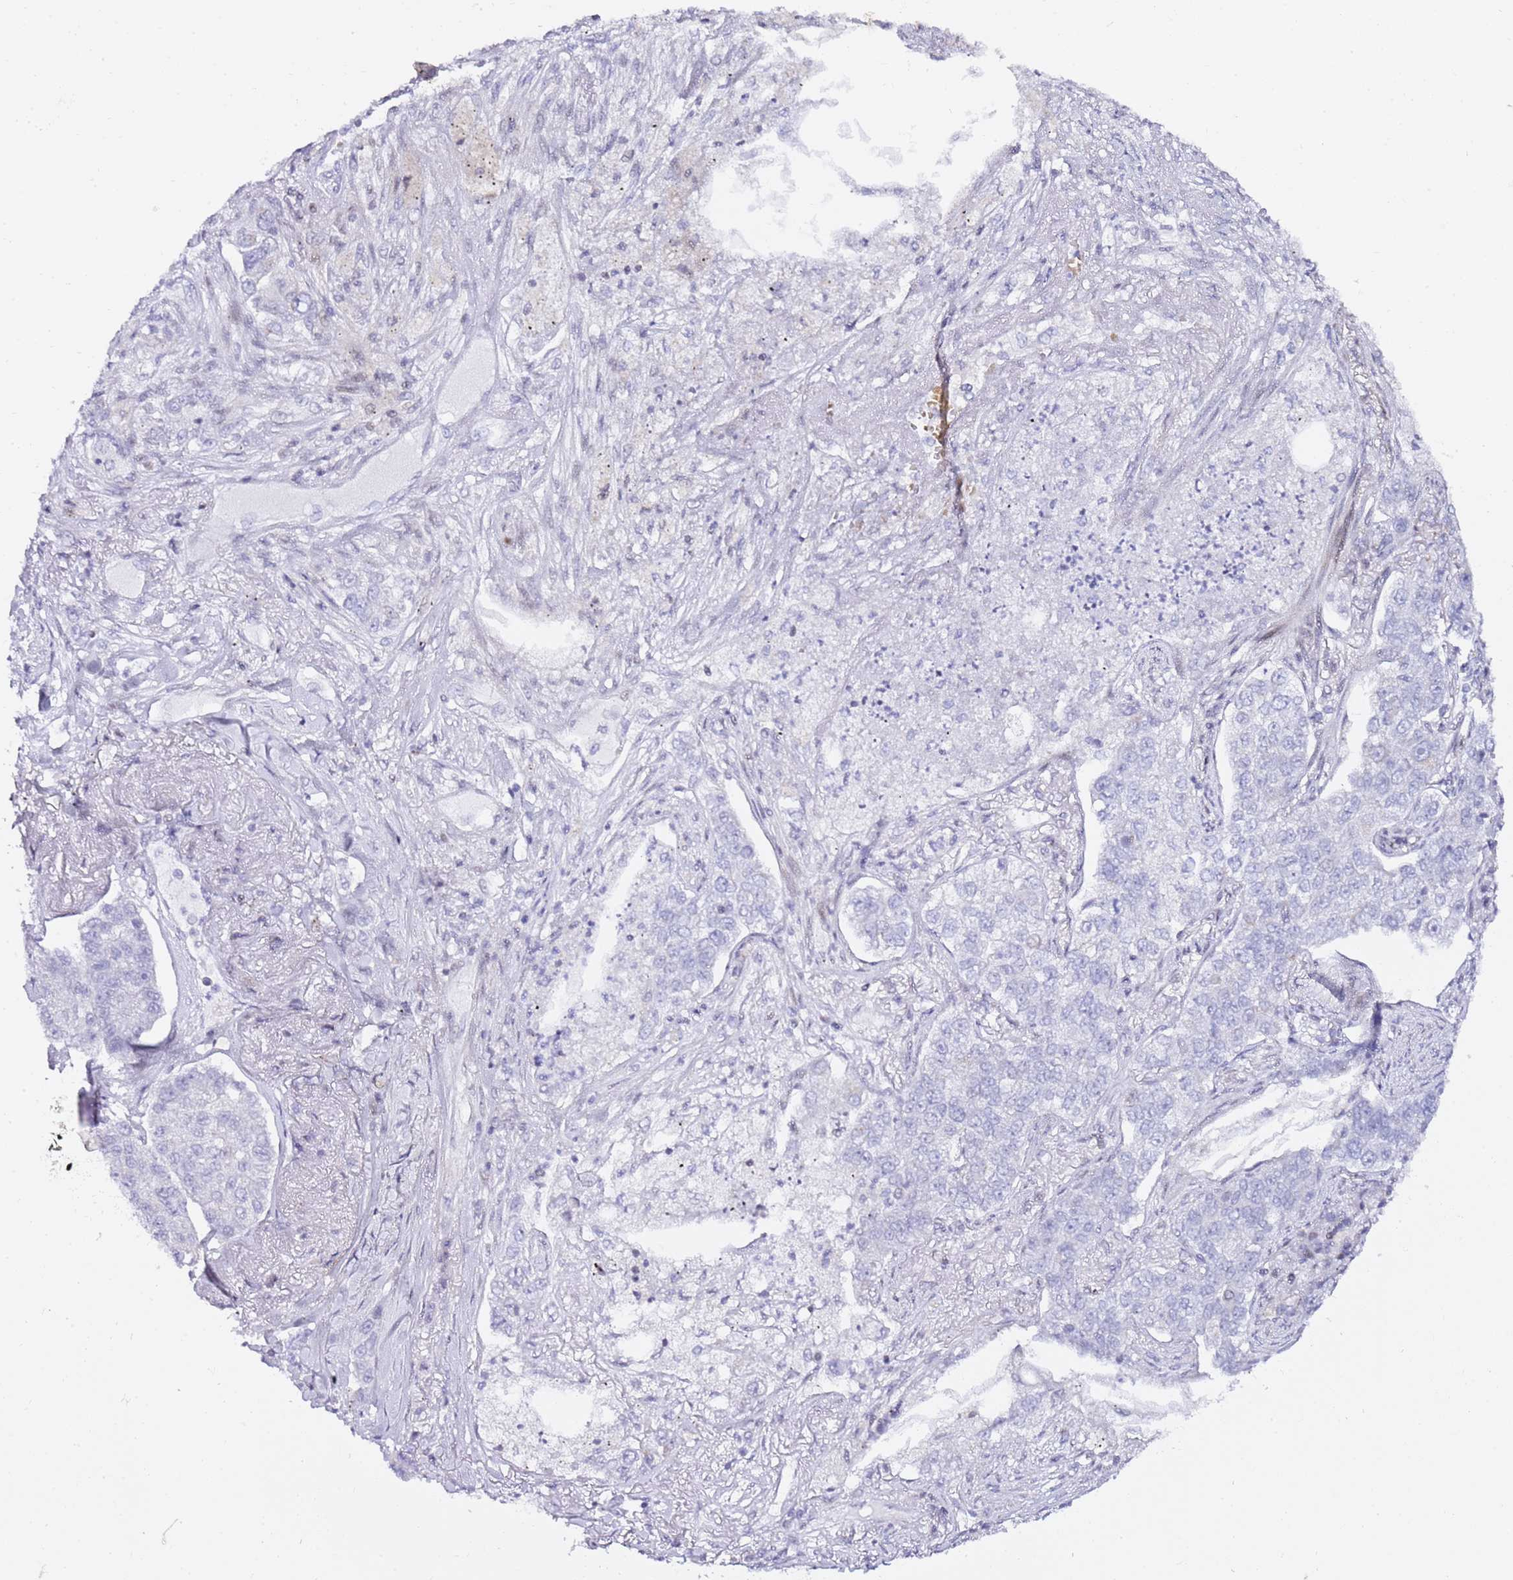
{"staining": {"intensity": "negative", "quantity": "none", "location": "none"}, "tissue": "lung cancer", "cell_type": "Tumor cells", "image_type": "cancer", "snomed": [{"axis": "morphology", "description": "Adenocarcinoma, NOS"}, {"axis": "topography", "description": "Lung"}], "caption": "This is an IHC image of lung cancer (adenocarcinoma). There is no positivity in tumor cells.", "gene": "GBP2", "patient": {"sex": "male", "age": 49}}